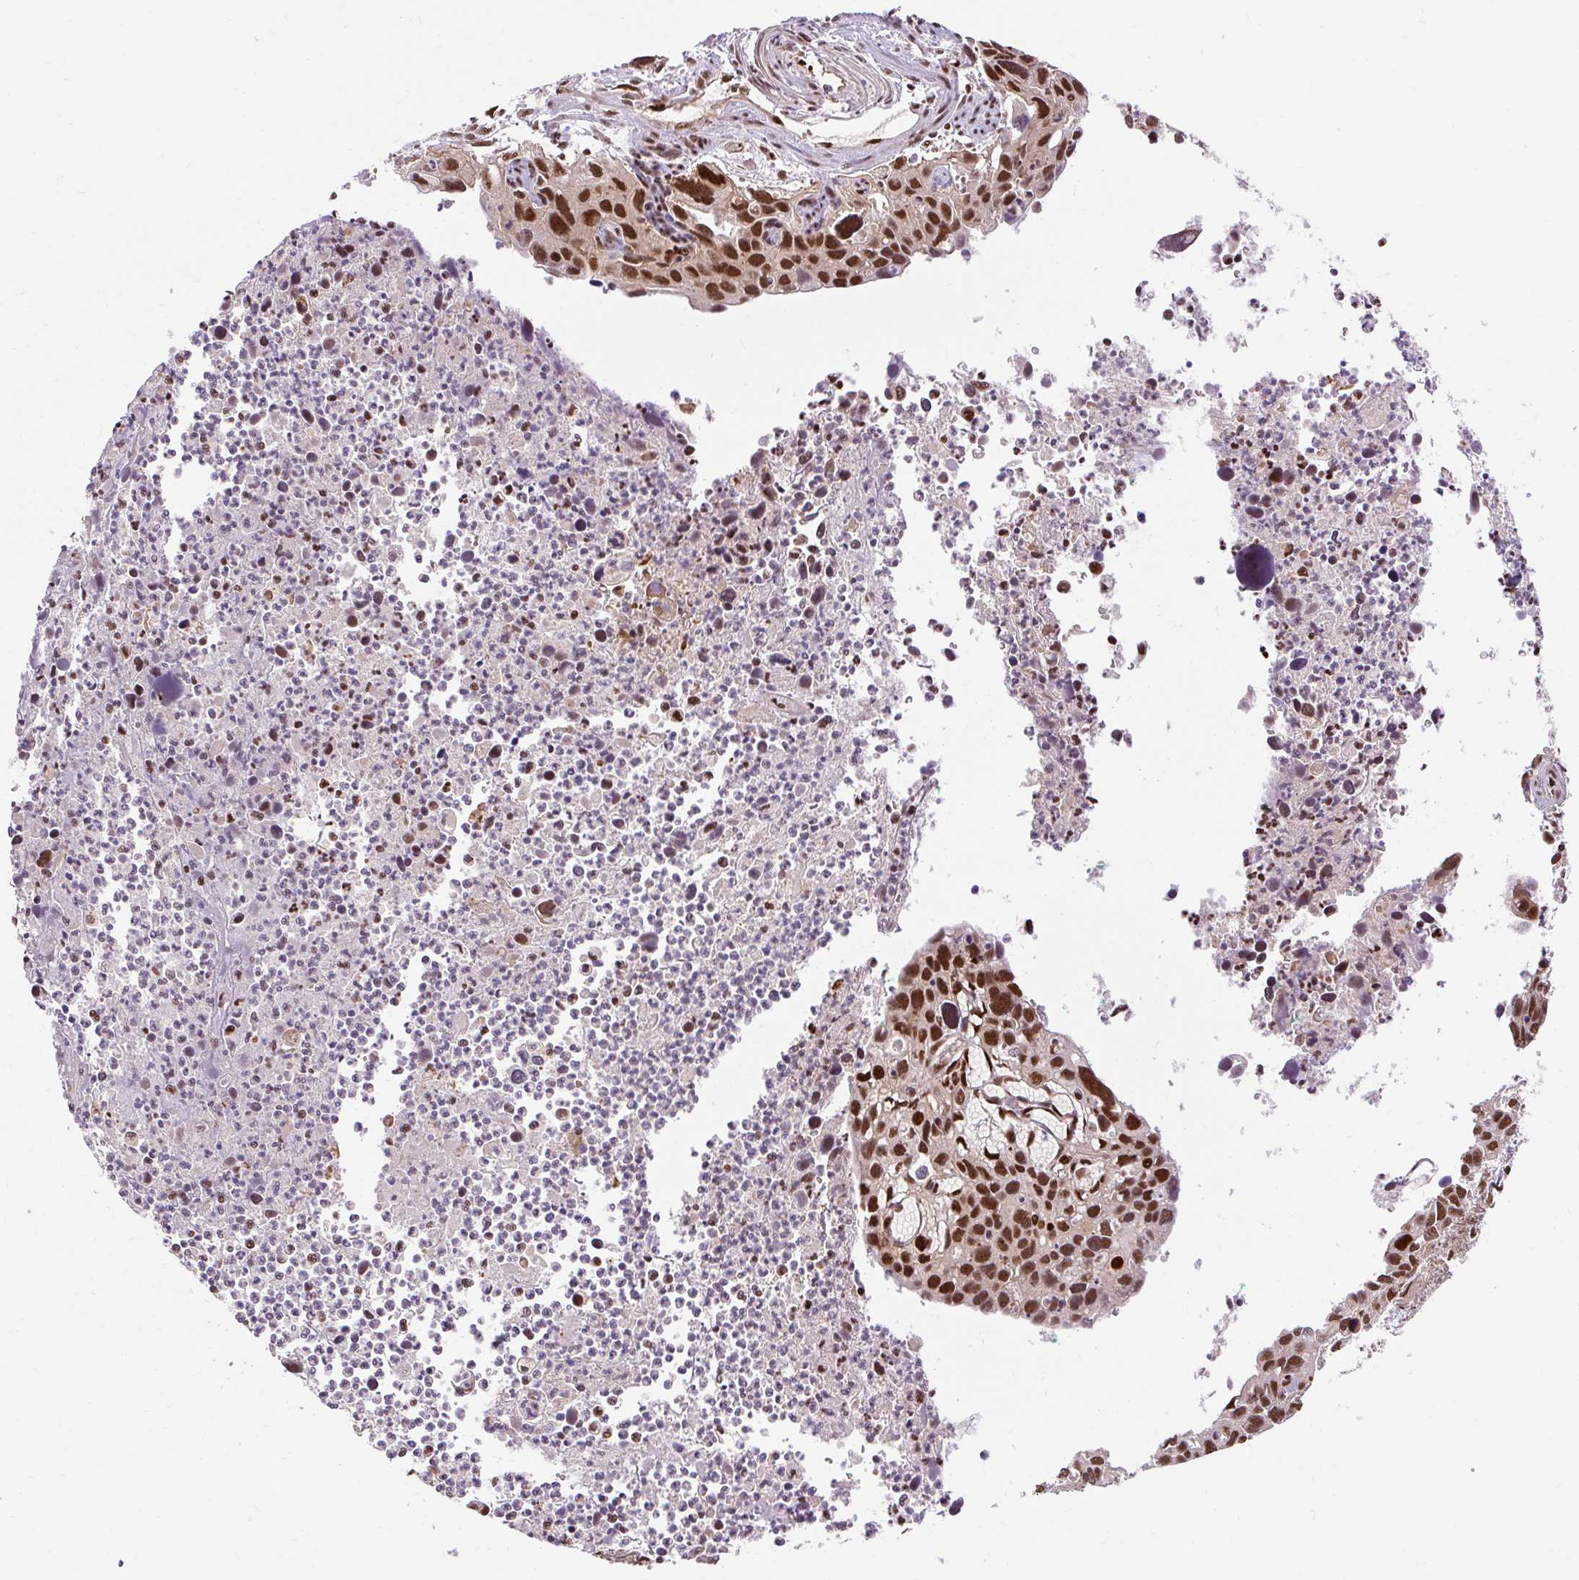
{"staining": {"intensity": "strong", "quantity": ">75%", "location": "nuclear"}, "tissue": "cervical cancer", "cell_type": "Tumor cells", "image_type": "cancer", "snomed": [{"axis": "morphology", "description": "Squamous cell carcinoma, NOS"}, {"axis": "topography", "description": "Cervix"}], "caption": "The immunohistochemical stain labels strong nuclear expression in tumor cells of cervical cancer tissue.", "gene": "MECOM", "patient": {"sex": "female", "age": 55}}